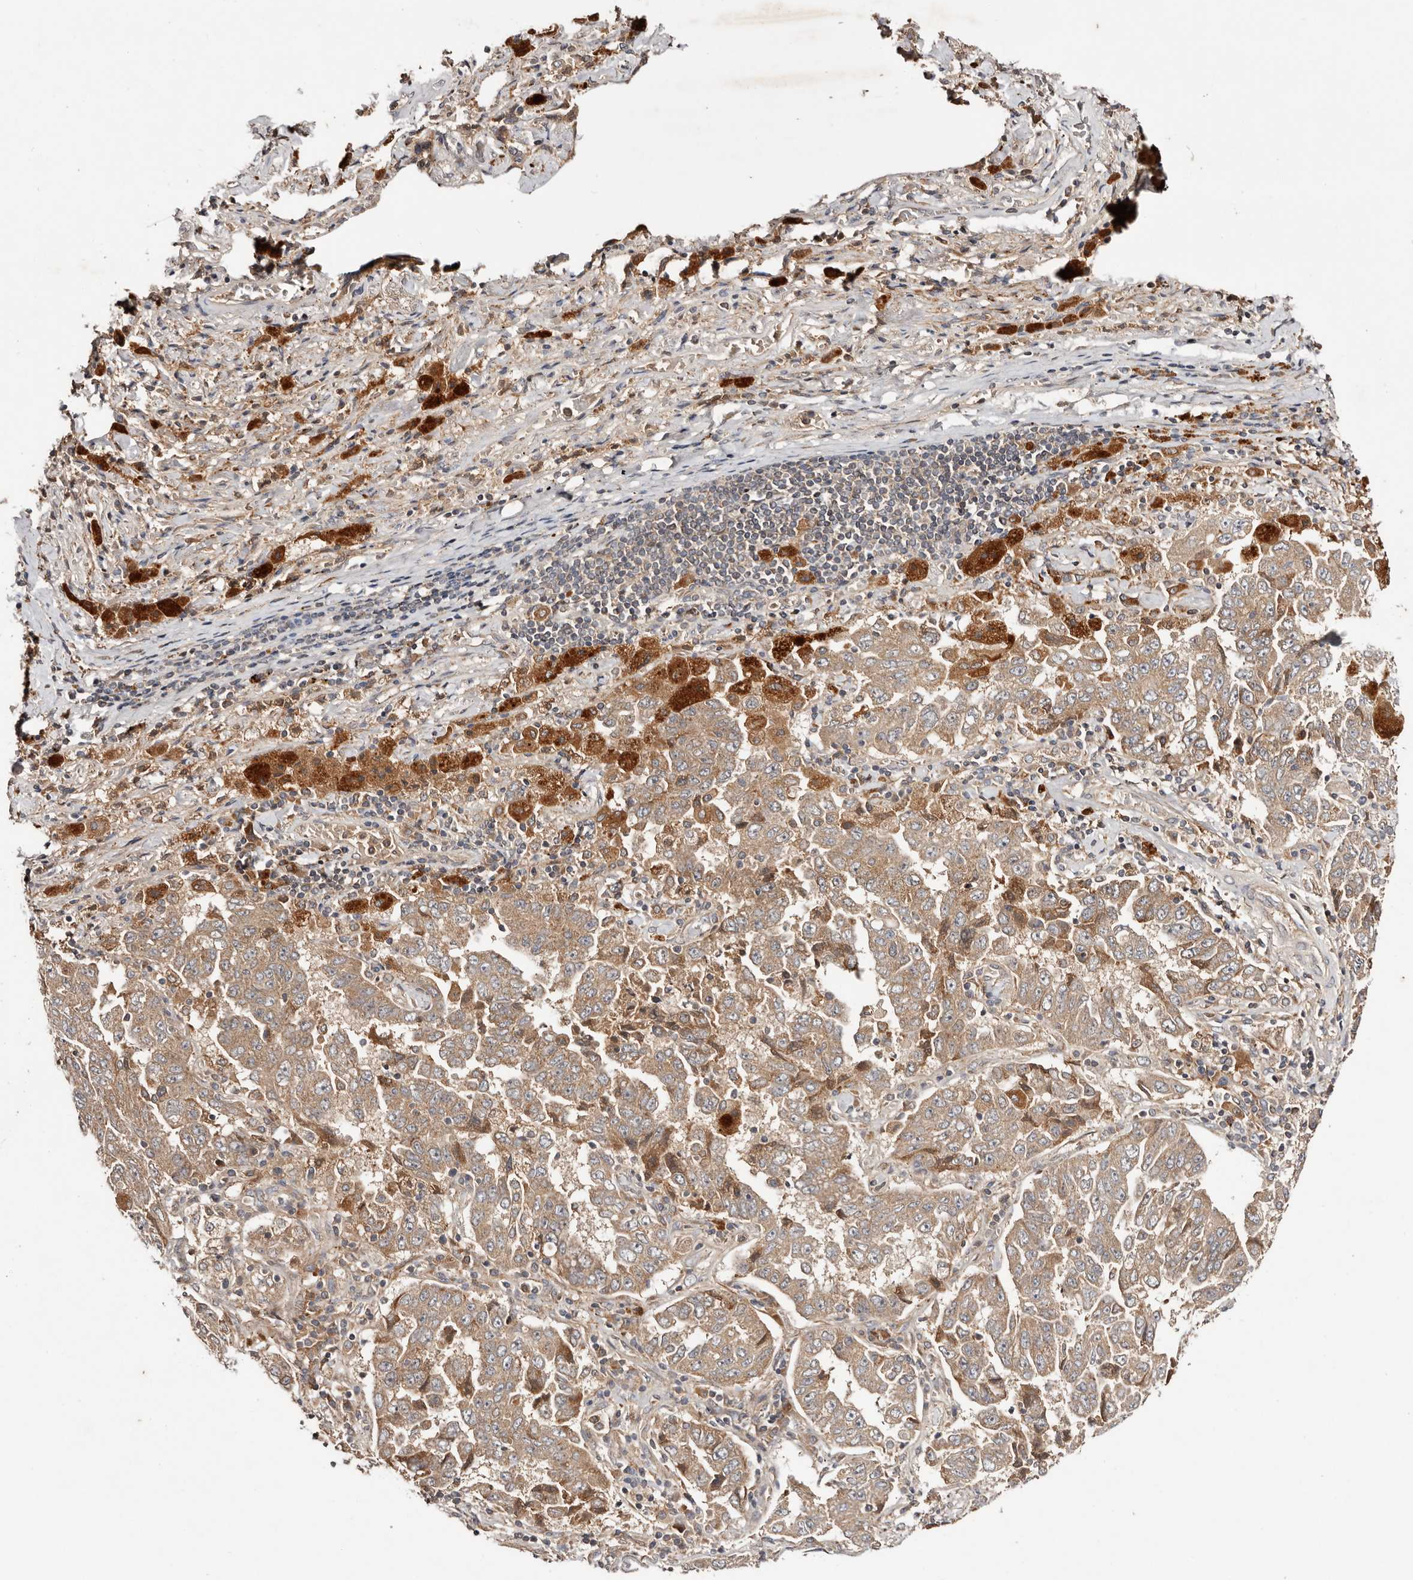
{"staining": {"intensity": "moderate", "quantity": ">75%", "location": "cytoplasmic/membranous"}, "tissue": "lung cancer", "cell_type": "Tumor cells", "image_type": "cancer", "snomed": [{"axis": "morphology", "description": "Adenocarcinoma, NOS"}, {"axis": "topography", "description": "Lung"}], "caption": "Approximately >75% of tumor cells in adenocarcinoma (lung) reveal moderate cytoplasmic/membranous protein expression as visualized by brown immunohistochemical staining.", "gene": "PKIB", "patient": {"sex": "female", "age": 51}}